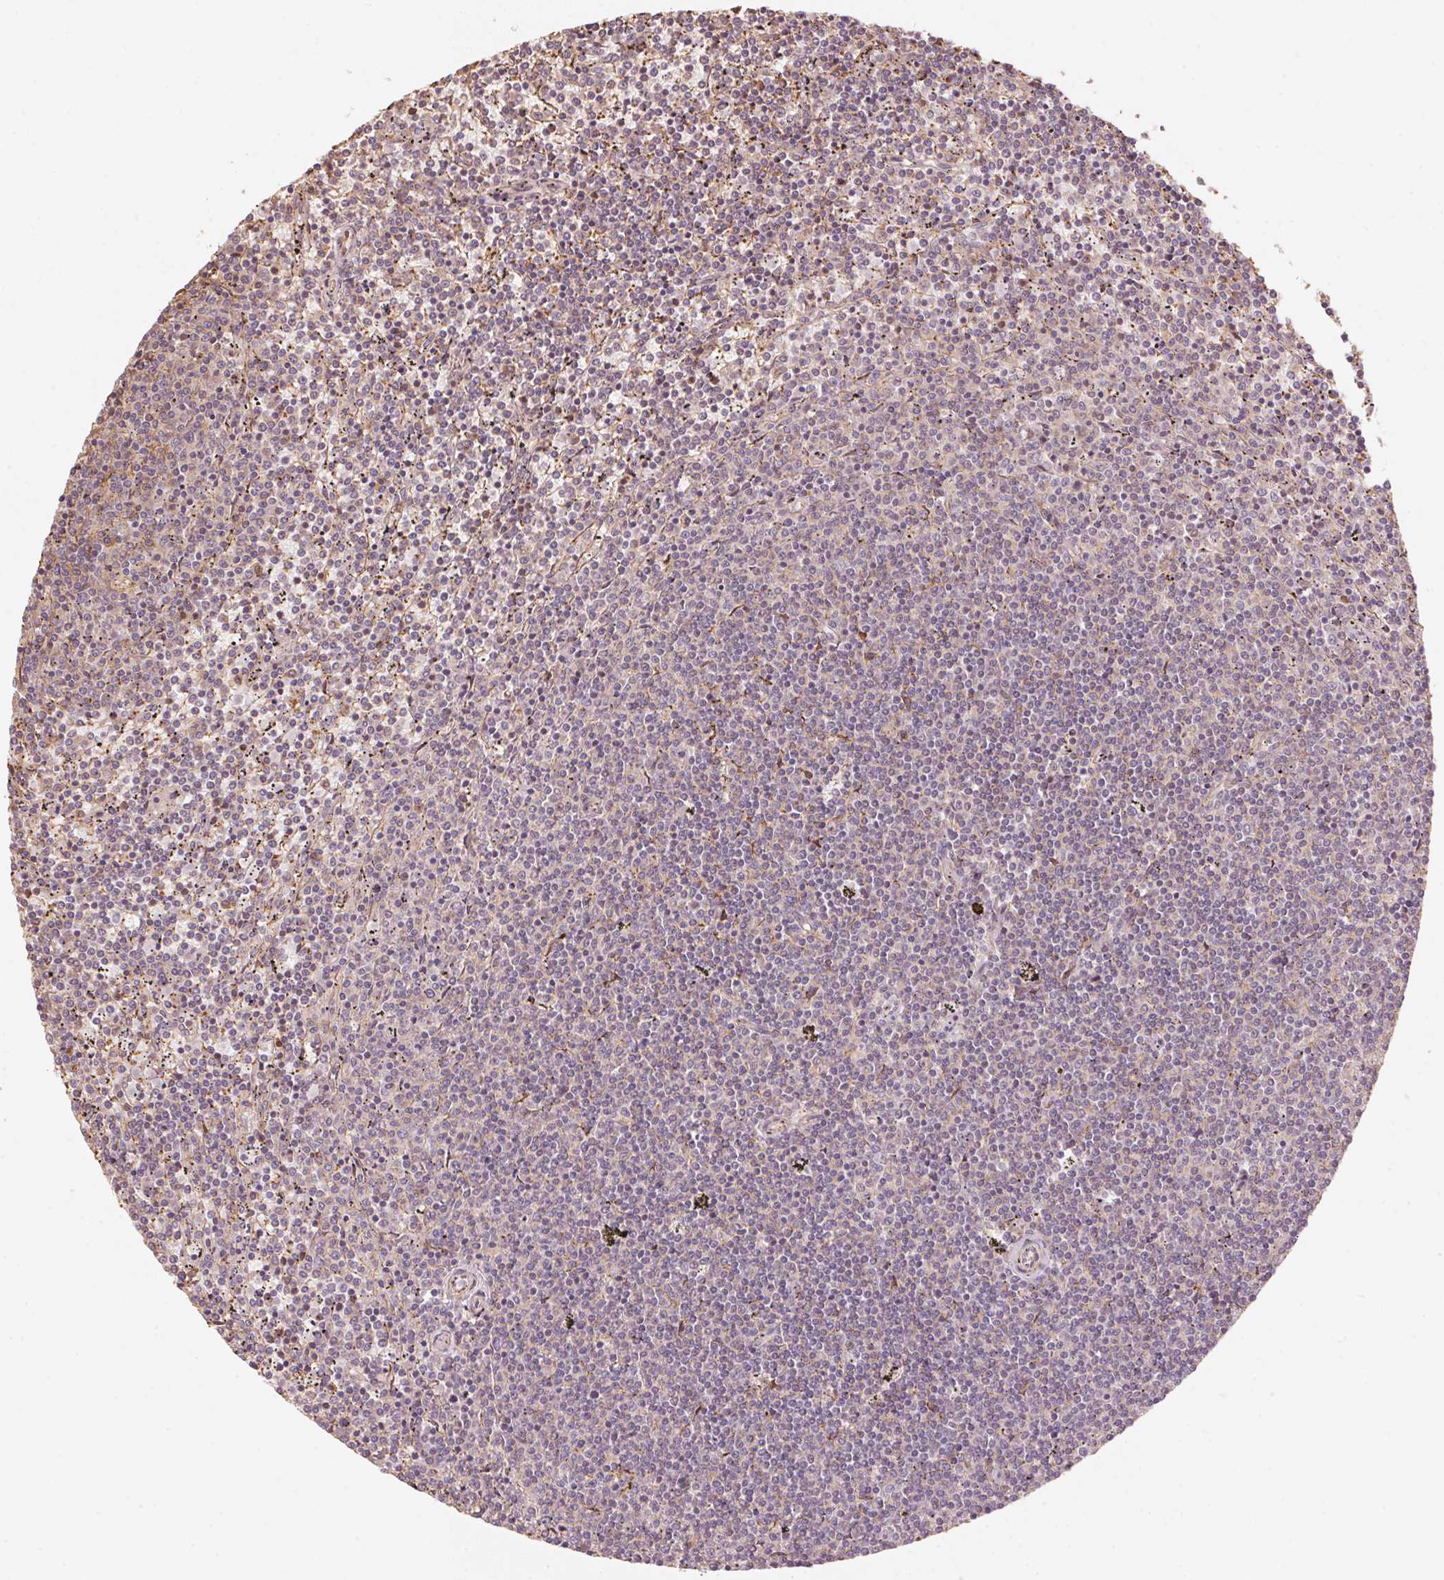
{"staining": {"intensity": "negative", "quantity": "none", "location": "none"}, "tissue": "lymphoma", "cell_type": "Tumor cells", "image_type": "cancer", "snomed": [{"axis": "morphology", "description": "Malignant lymphoma, non-Hodgkin's type, Low grade"}, {"axis": "topography", "description": "Spleen"}], "caption": "Micrograph shows no significant protein positivity in tumor cells of lymphoma.", "gene": "QDPR", "patient": {"sex": "female", "age": 50}}